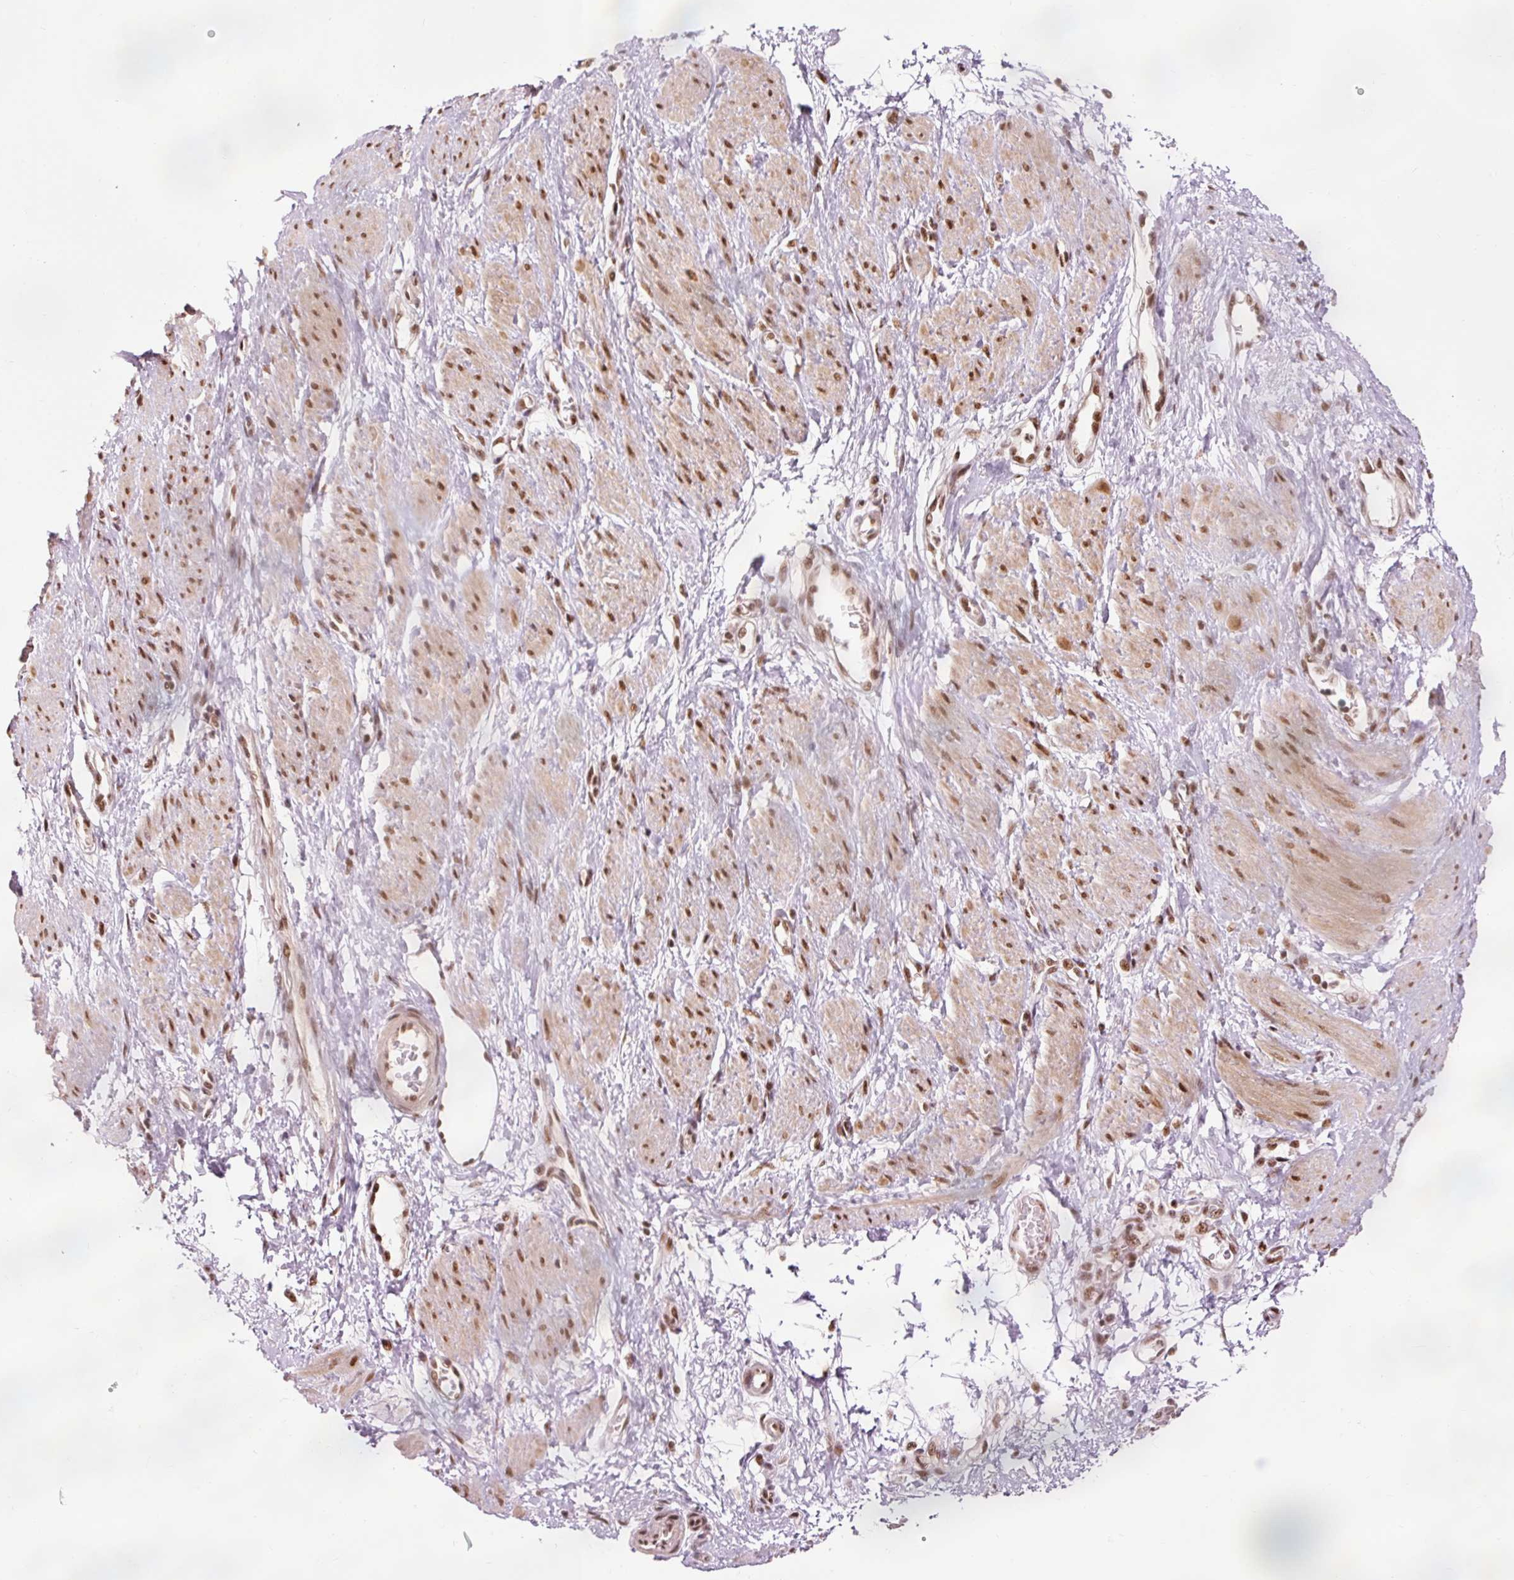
{"staining": {"intensity": "moderate", "quantity": ">75%", "location": "cytoplasmic/membranous,nuclear"}, "tissue": "smooth muscle", "cell_type": "Smooth muscle cells", "image_type": "normal", "snomed": [{"axis": "morphology", "description": "Normal tissue, NOS"}, {"axis": "topography", "description": "Smooth muscle"}, {"axis": "topography", "description": "Uterus"}], "caption": "Benign smooth muscle reveals moderate cytoplasmic/membranous,nuclear staining in about >75% of smooth muscle cells, visualized by immunohistochemistry.", "gene": "ZBTB44", "patient": {"sex": "female", "age": 39}}